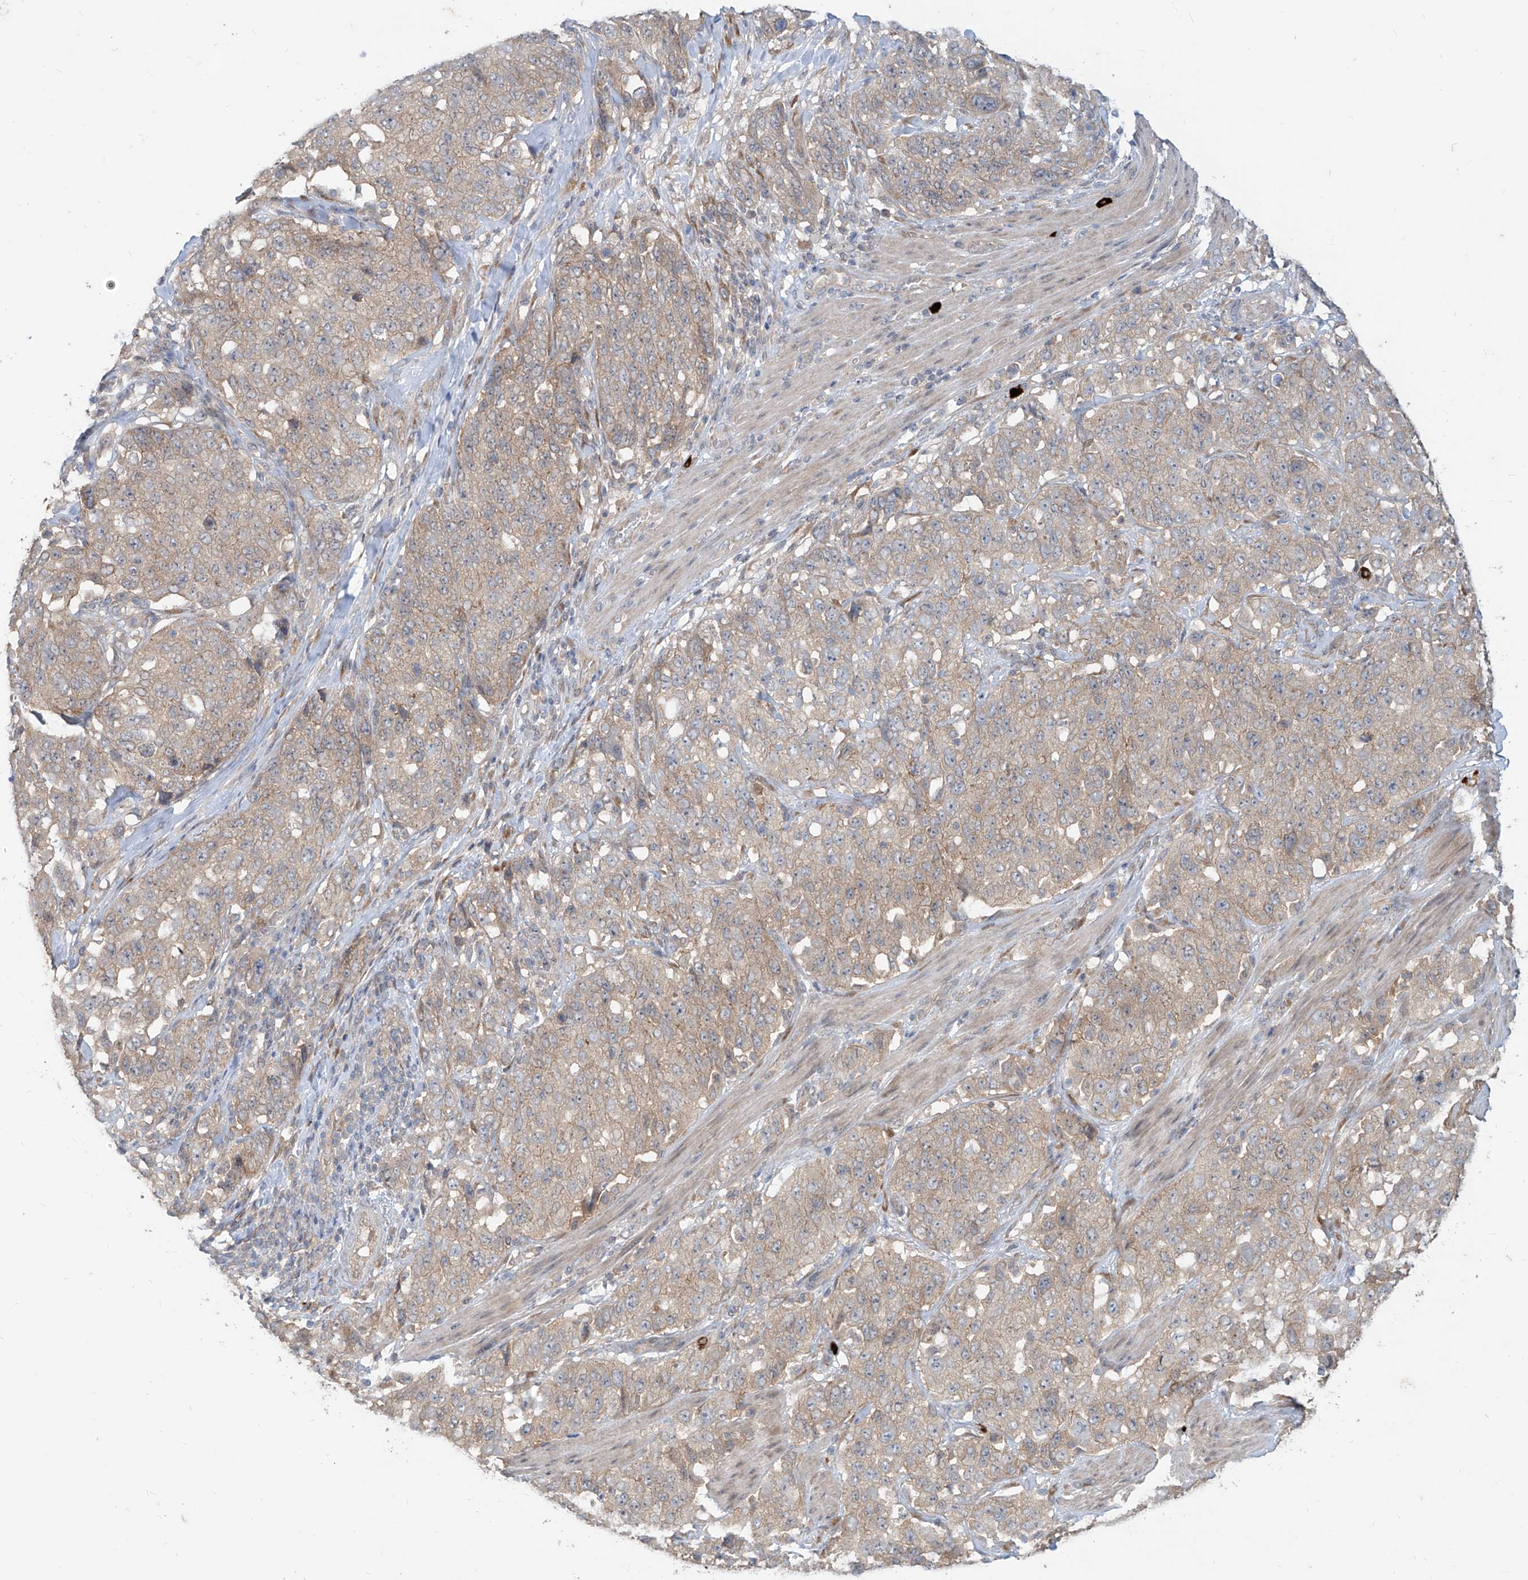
{"staining": {"intensity": "weak", "quantity": ">75%", "location": "cytoplasmic/membranous"}, "tissue": "stomach cancer", "cell_type": "Tumor cells", "image_type": "cancer", "snomed": [{"axis": "morphology", "description": "Adenocarcinoma, NOS"}, {"axis": "topography", "description": "Stomach"}], "caption": "IHC (DAB (3,3'-diaminobenzidine)) staining of adenocarcinoma (stomach) shows weak cytoplasmic/membranous protein staining in approximately >75% of tumor cells. The staining was performed using DAB (3,3'-diaminobenzidine) to visualize the protein expression in brown, while the nuclei were stained in blue with hematoxylin (Magnification: 20x).", "gene": "MTUS2", "patient": {"sex": "male", "age": 48}}